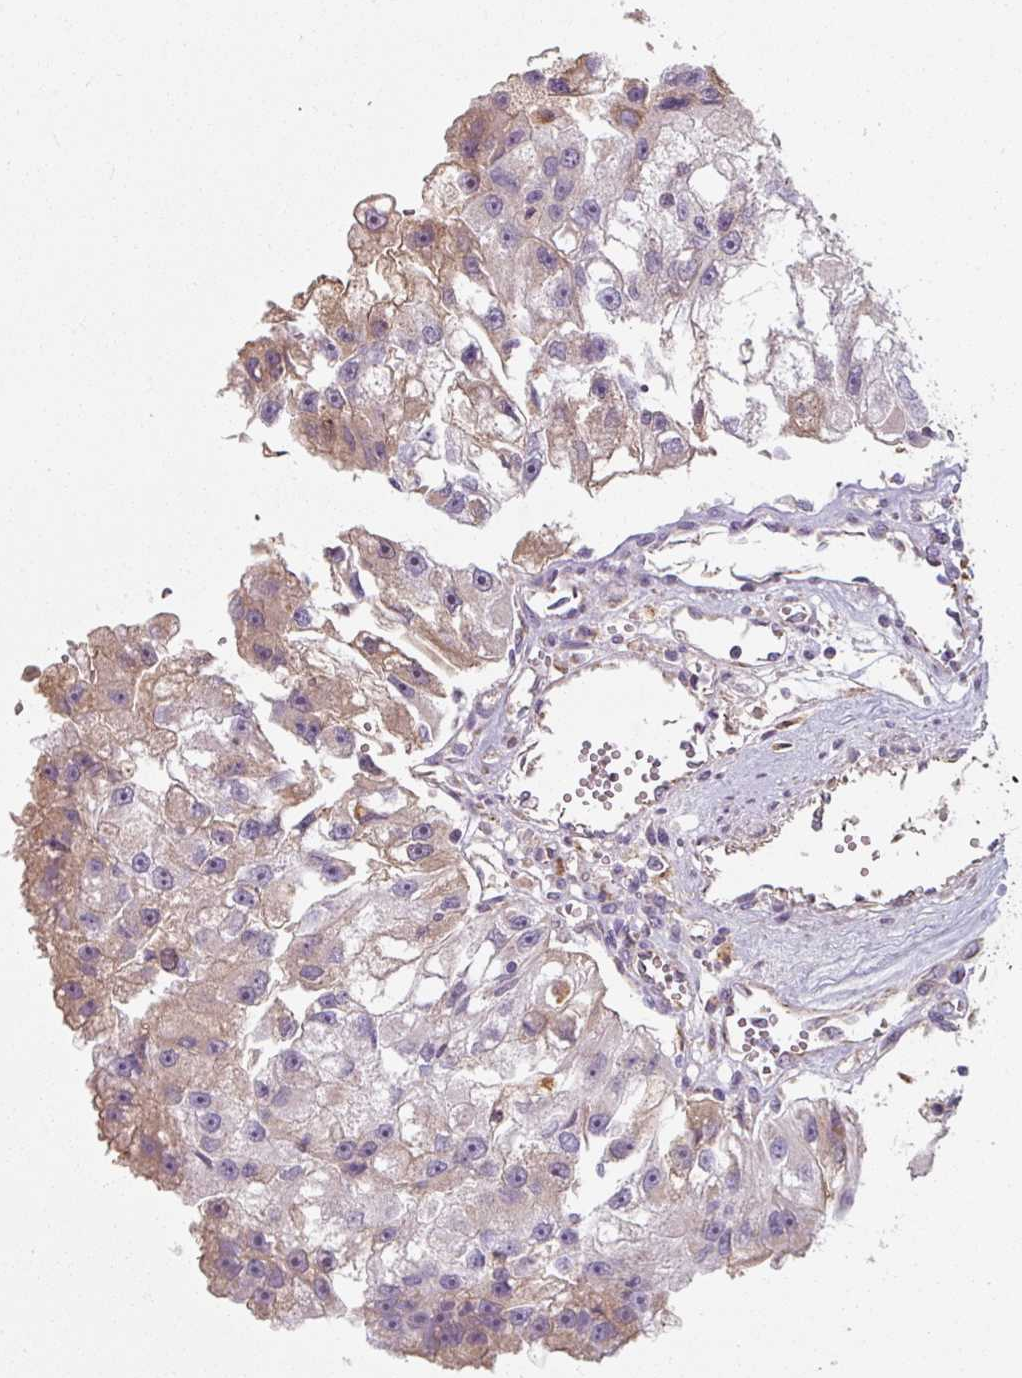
{"staining": {"intensity": "weak", "quantity": "<25%", "location": "cytoplasmic/membranous"}, "tissue": "renal cancer", "cell_type": "Tumor cells", "image_type": "cancer", "snomed": [{"axis": "morphology", "description": "Adenocarcinoma, NOS"}, {"axis": "topography", "description": "Kidney"}], "caption": "Image shows no significant protein positivity in tumor cells of adenocarcinoma (renal).", "gene": "TSEN54", "patient": {"sex": "male", "age": 63}}